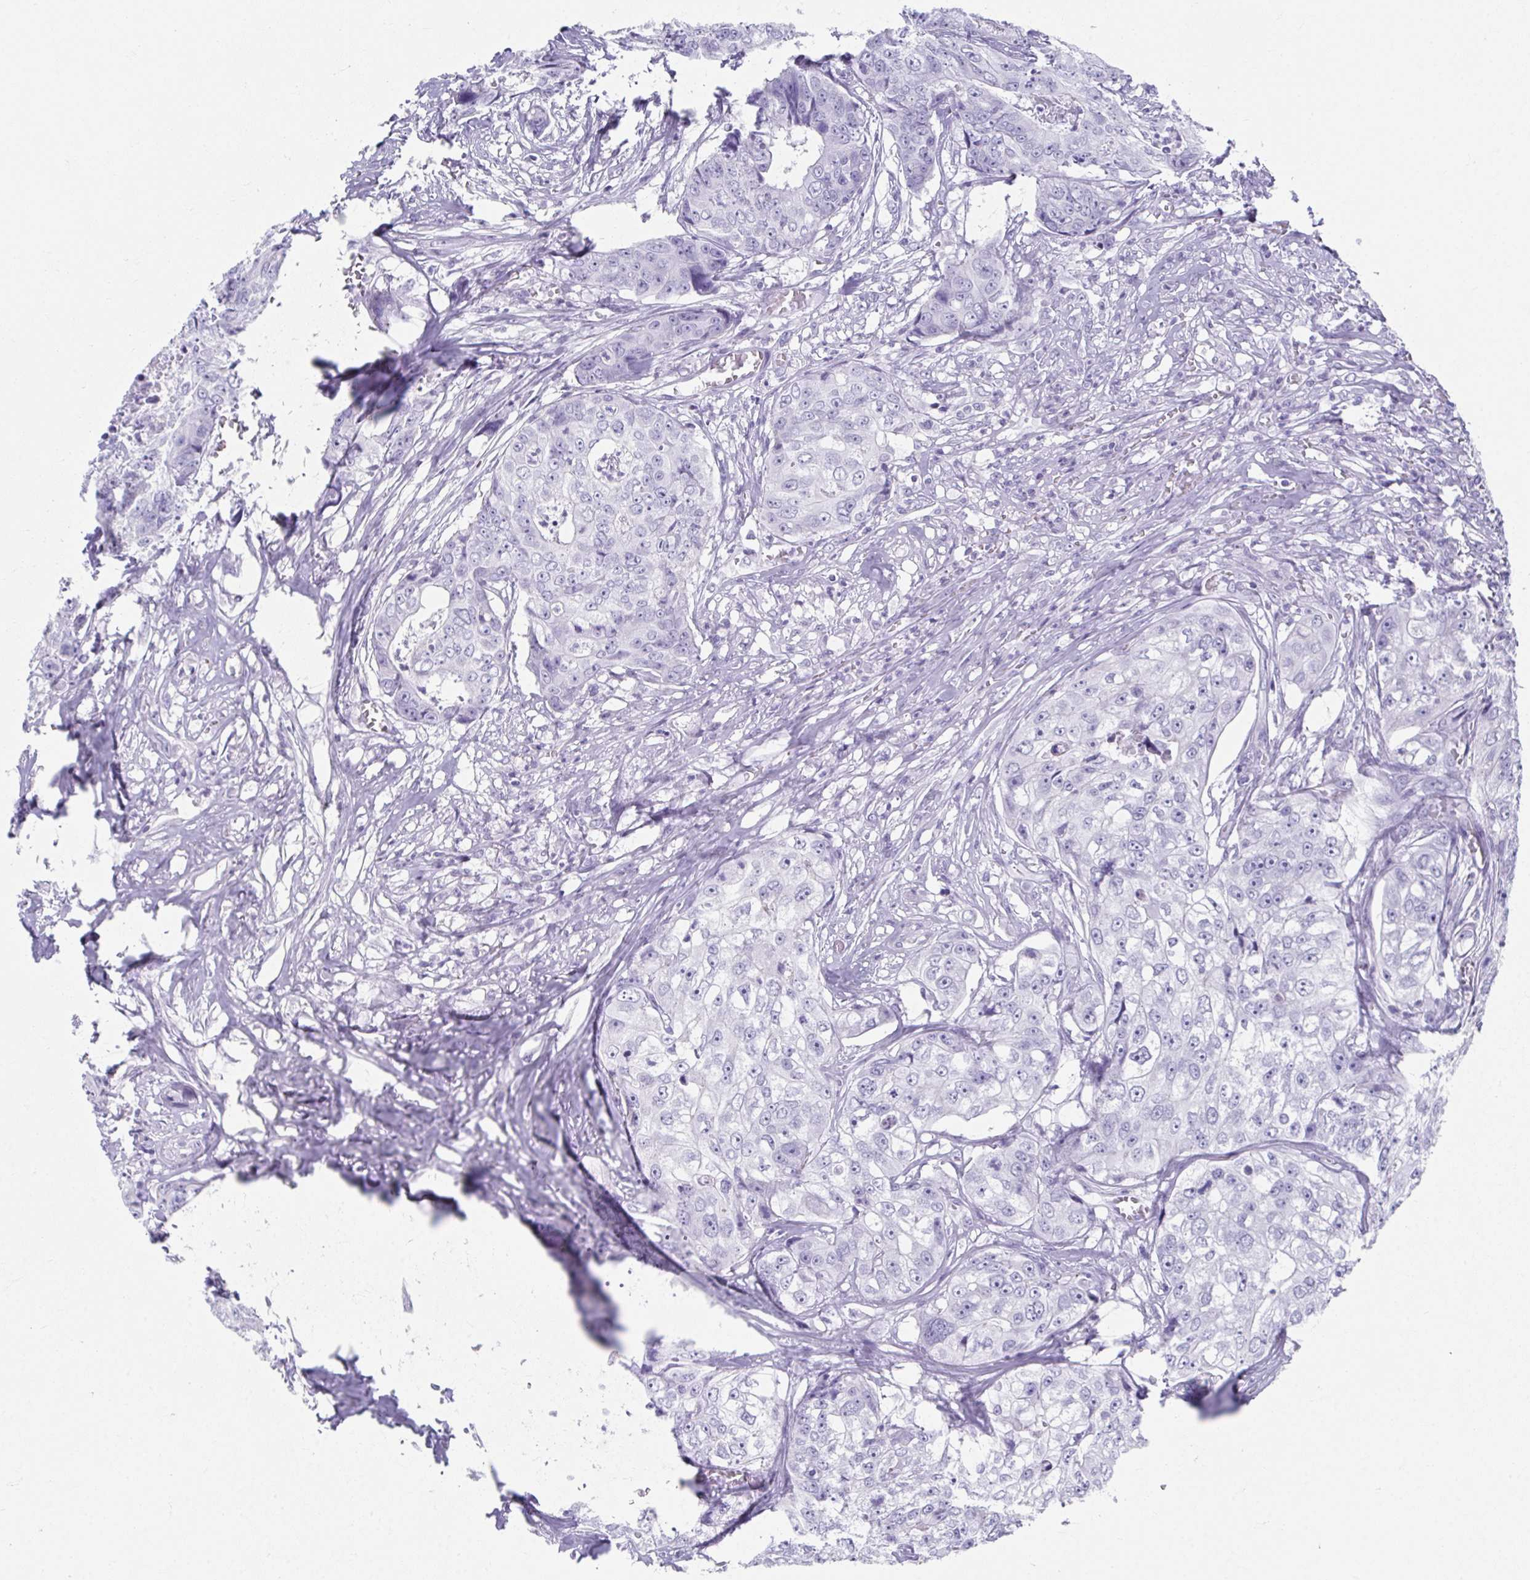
{"staining": {"intensity": "negative", "quantity": "none", "location": "none"}, "tissue": "colorectal cancer", "cell_type": "Tumor cells", "image_type": "cancer", "snomed": [{"axis": "morphology", "description": "Adenocarcinoma, NOS"}, {"axis": "topography", "description": "Rectum"}], "caption": "Protein analysis of colorectal cancer (adenocarcinoma) reveals no significant positivity in tumor cells. (DAB immunohistochemistry (IHC) with hematoxylin counter stain).", "gene": "GHRL", "patient": {"sex": "female", "age": 62}}